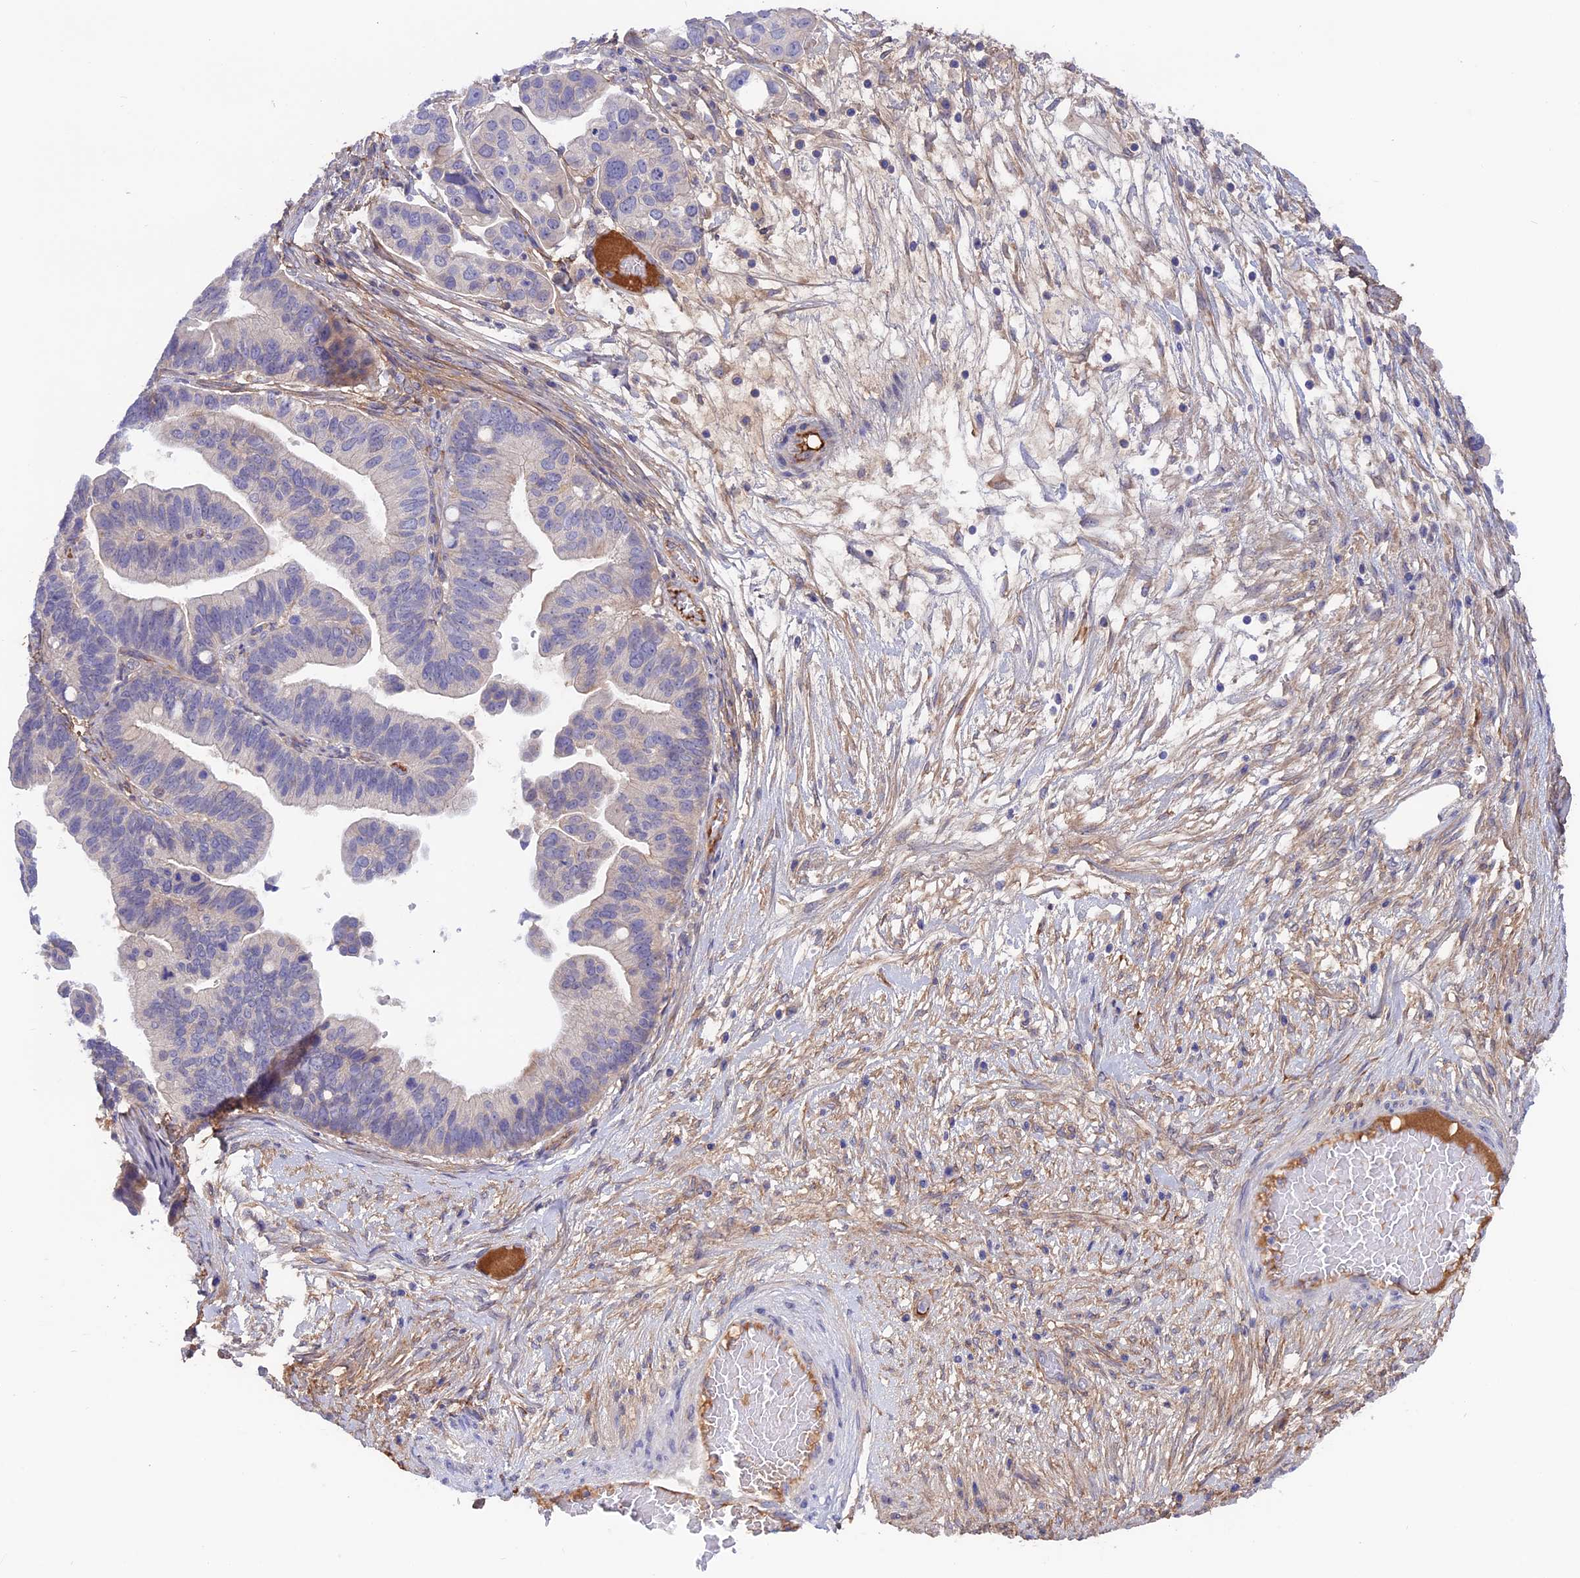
{"staining": {"intensity": "negative", "quantity": "none", "location": "none"}, "tissue": "ovarian cancer", "cell_type": "Tumor cells", "image_type": "cancer", "snomed": [{"axis": "morphology", "description": "Cystadenocarcinoma, serous, NOS"}, {"axis": "topography", "description": "Ovary"}], "caption": "This is a photomicrograph of IHC staining of serous cystadenocarcinoma (ovarian), which shows no positivity in tumor cells. The staining is performed using DAB (3,3'-diaminobenzidine) brown chromogen with nuclei counter-stained in using hematoxylin.", "gene": "COL4A3", "patient": {"sex": "female", "age": 56}}